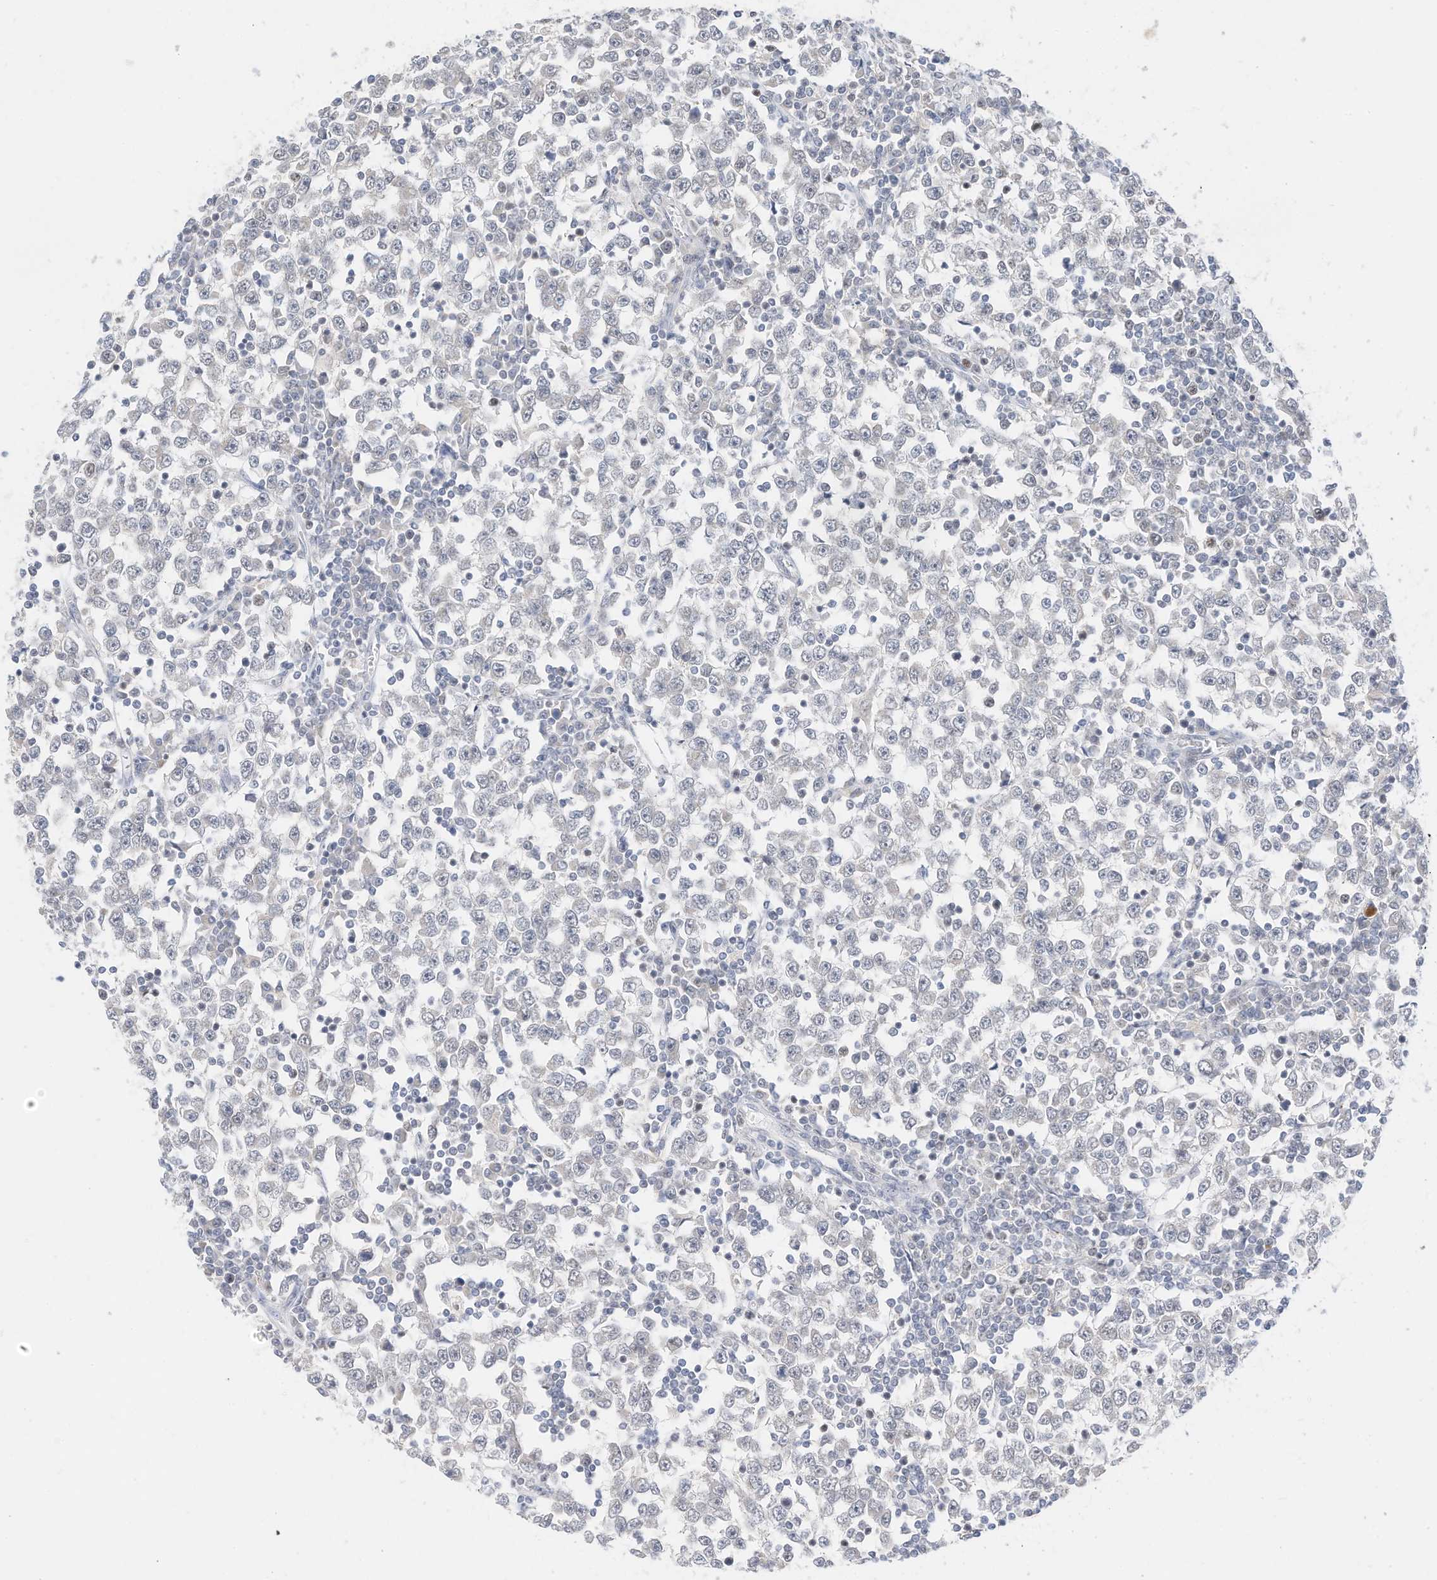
{"staining": {"intensity": "negative", "quantity": "none", "location": "none"}, "tissue": "testis cancer", "cell_type": "Tumor cells", "image_type": "cancer", "snomed": [{"axis": "morphology", "description": "Seminoma, NOS"}, {"axis": "topography", "description": "Testis"}], "caption": "IHC micrograph of neoplastic tissue: human testis seminoma stained with DAB demonstrates no significant protein staining in tumor cells.", "gene": "OGT", "patient": {"sex": "male", "age": 65}}